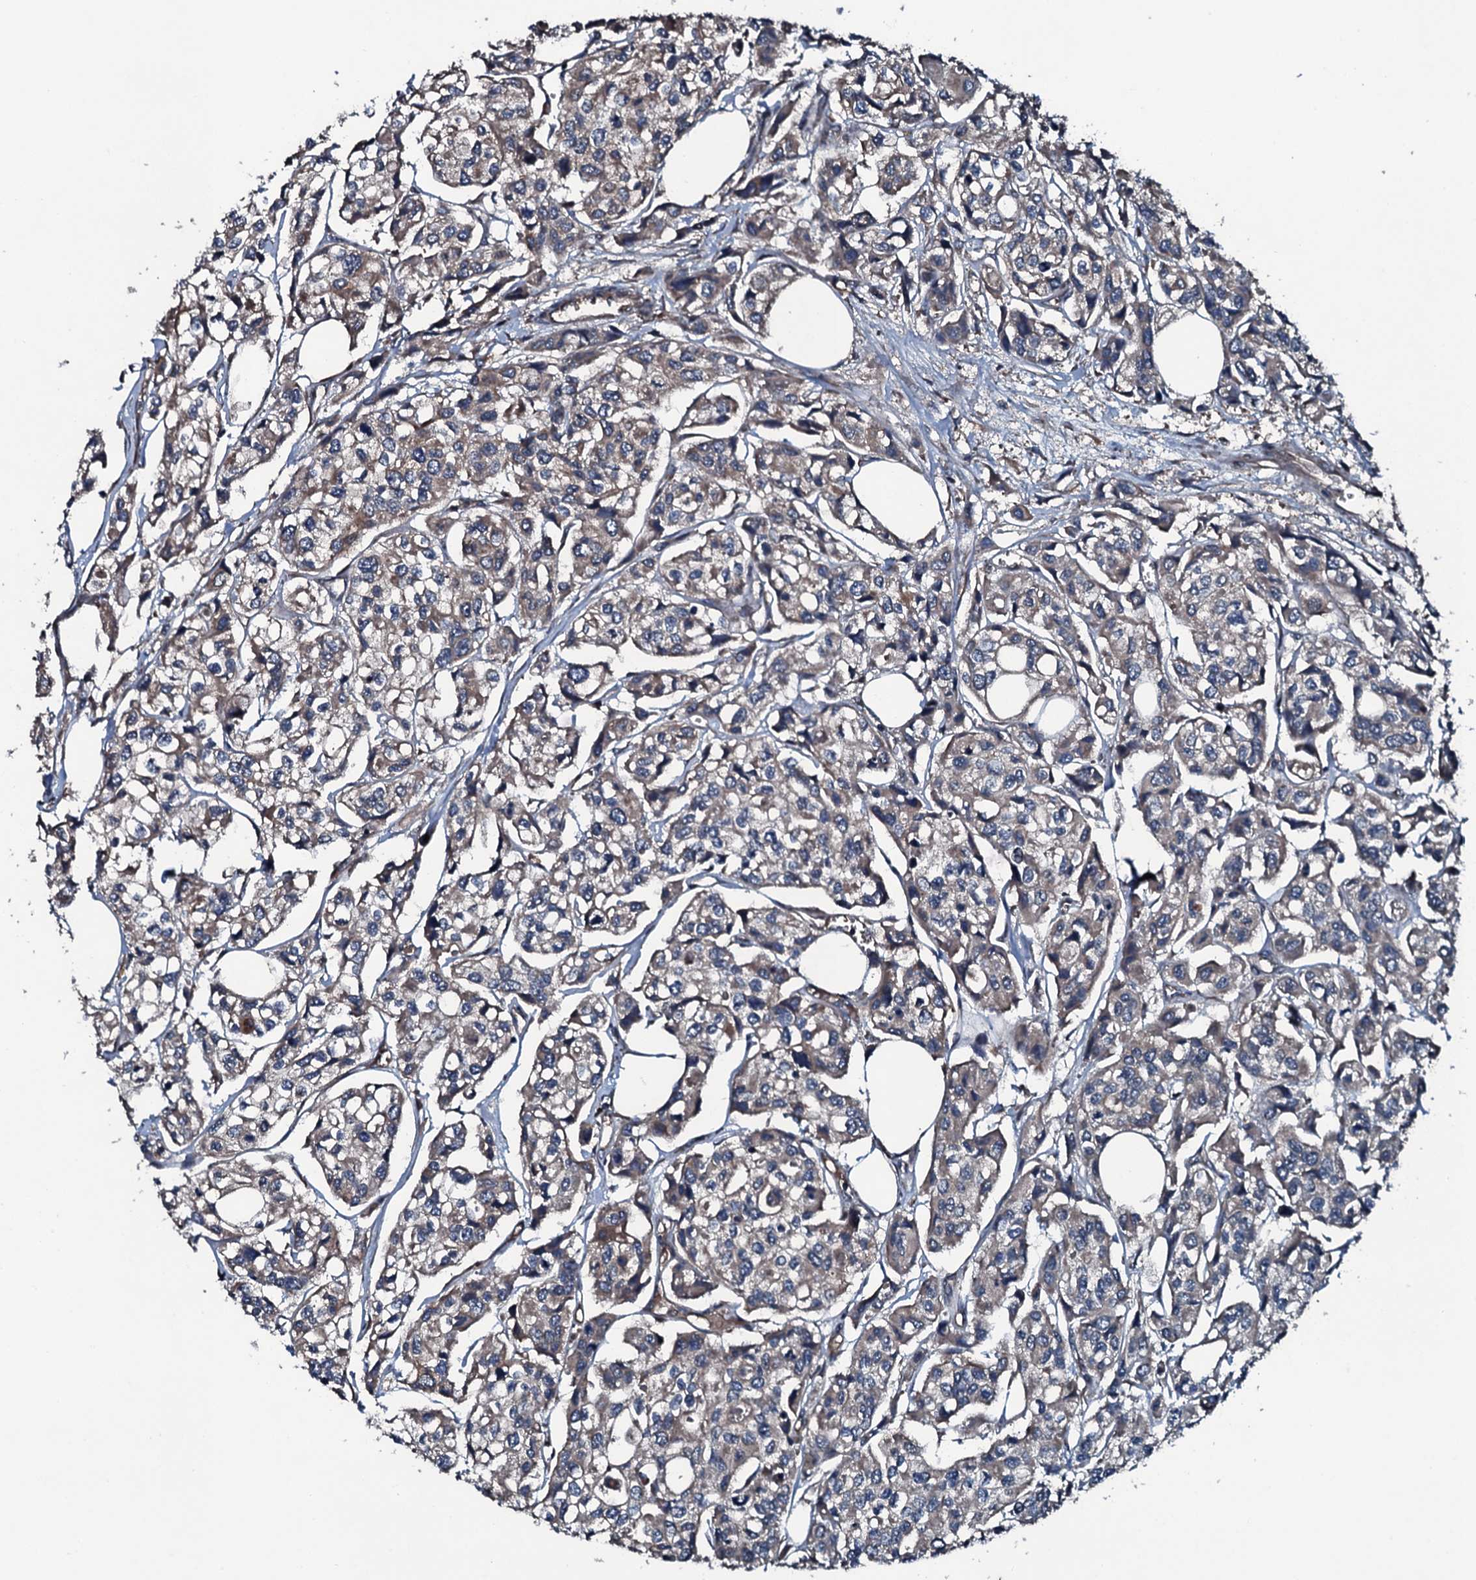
{"staining": {"intensity": "moderate", "quantity": "25%-75%", "location": "cytoplasmic/membranous"}, "tissue": "urothelial cancer", "cell_type": "Tumor cells", "image_type": "cancer", "snomed": [{"axis": "morphology", "description": "Urothelial carcinoma, High grade"}, {"axis": "topography", "description": "Urinary bladder"}], "caption": "Immunohistochemical staining of human urothelial cancer demonstrates moderate cytoplasmic/membranous protein staining in approximately 25%-75% of tumor cells.", "gene": "AARS1", "patient": {"sex": "male", "age": 67}}